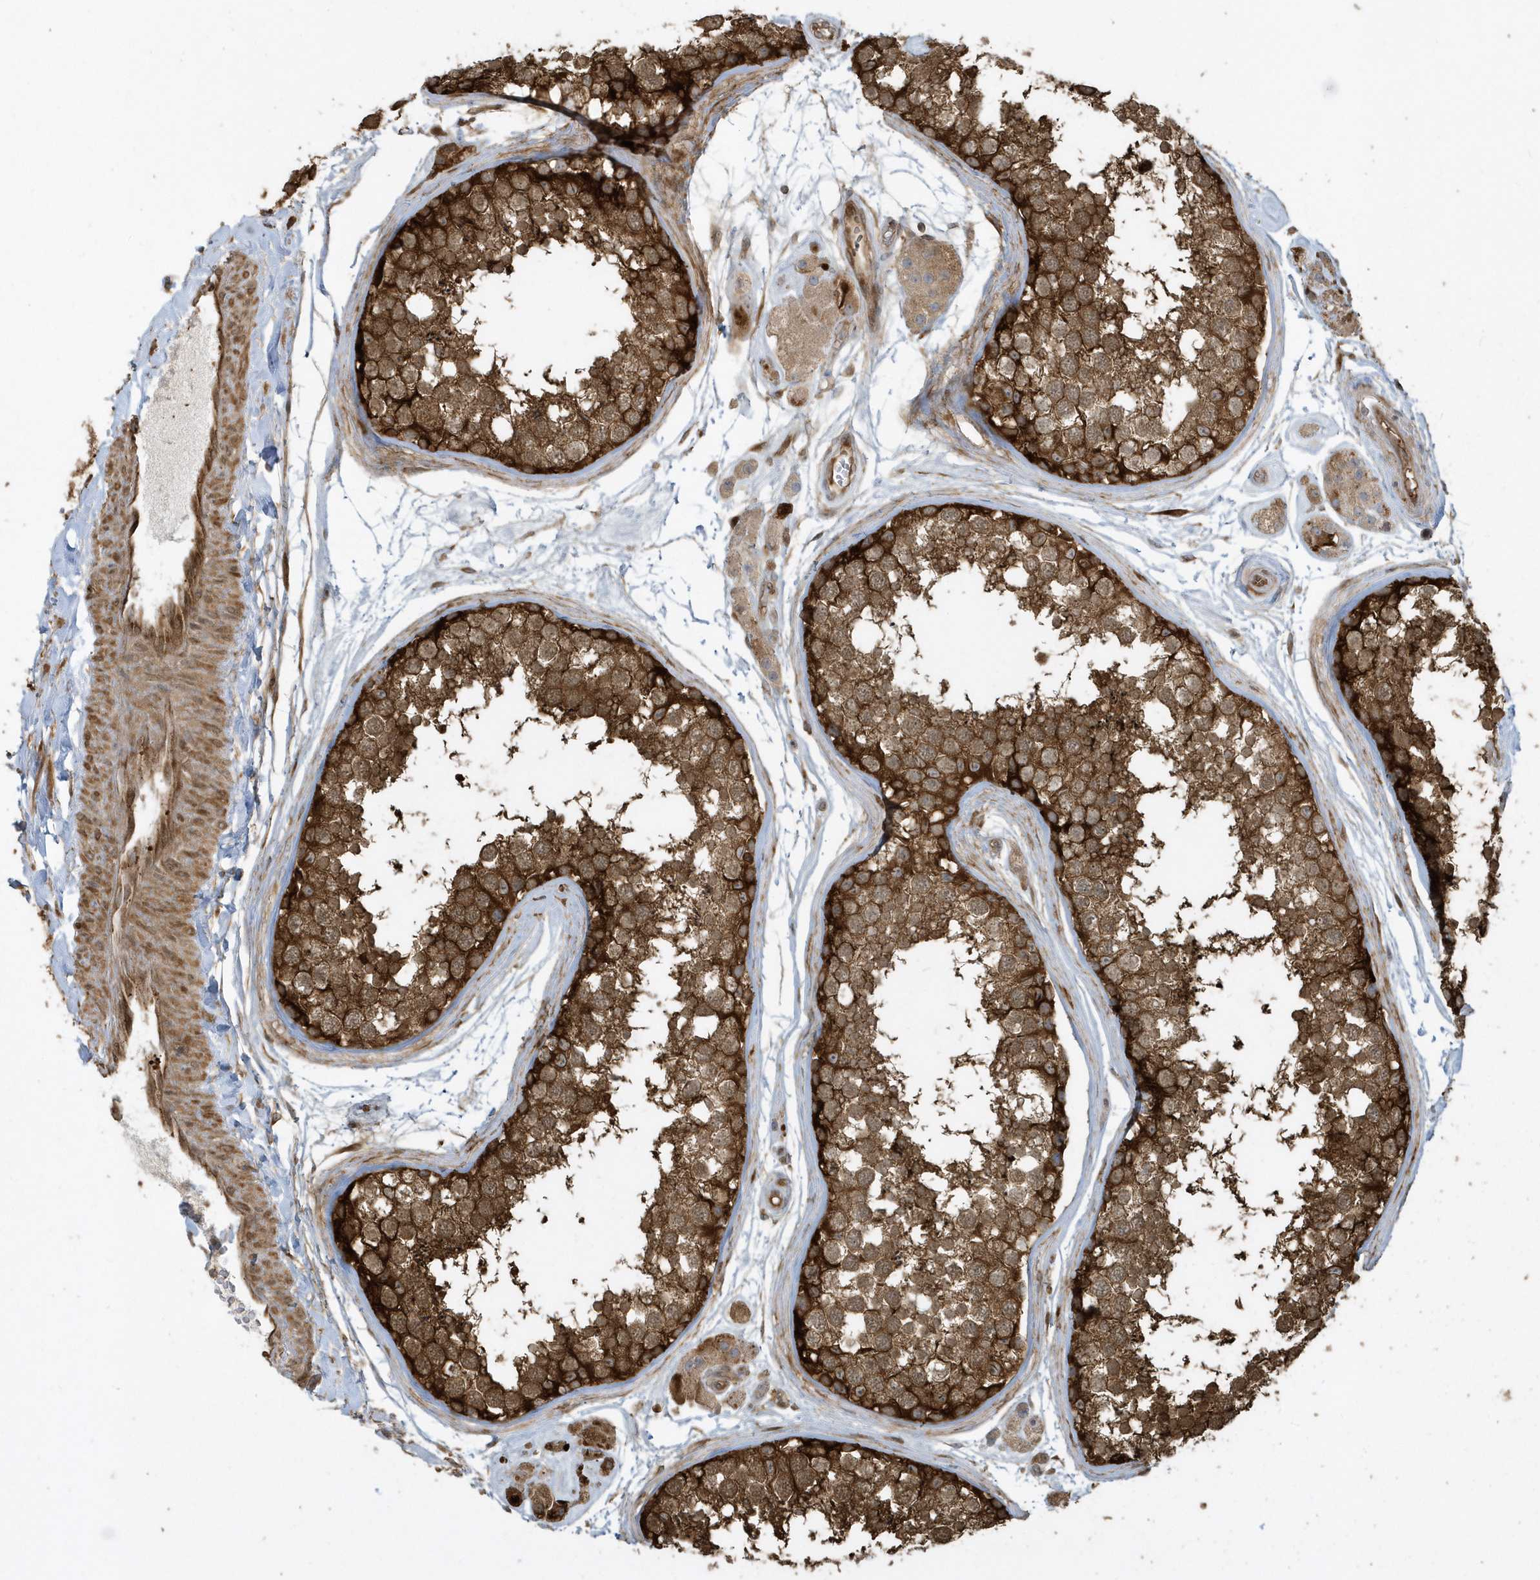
{"staining": {"intensity": "strong", "quantity": ">75%", "location": "cytoplasmic/membranous"}, "tissue": "testis", "cell_type": "Cells in seminiferous ducts", "image_type": "normal", "snomed": [{"axis": "morphology", "description": "Normal tissue, NOS"}, {"axis": "topography", "description": "Testis"}], "caption": "Normal testis shows strong cytoplasmic/membranous positivity in approximately >75% of cells in seminiferous ducts The staining is performed using DAB (3,3'-diaminobenzidine) brown chromogen to label protein expression. The nuclei are counter-stained blue using hematoxylin..", "gene": "CLCN6", "patient": {"sex": "male", "age": 56}}